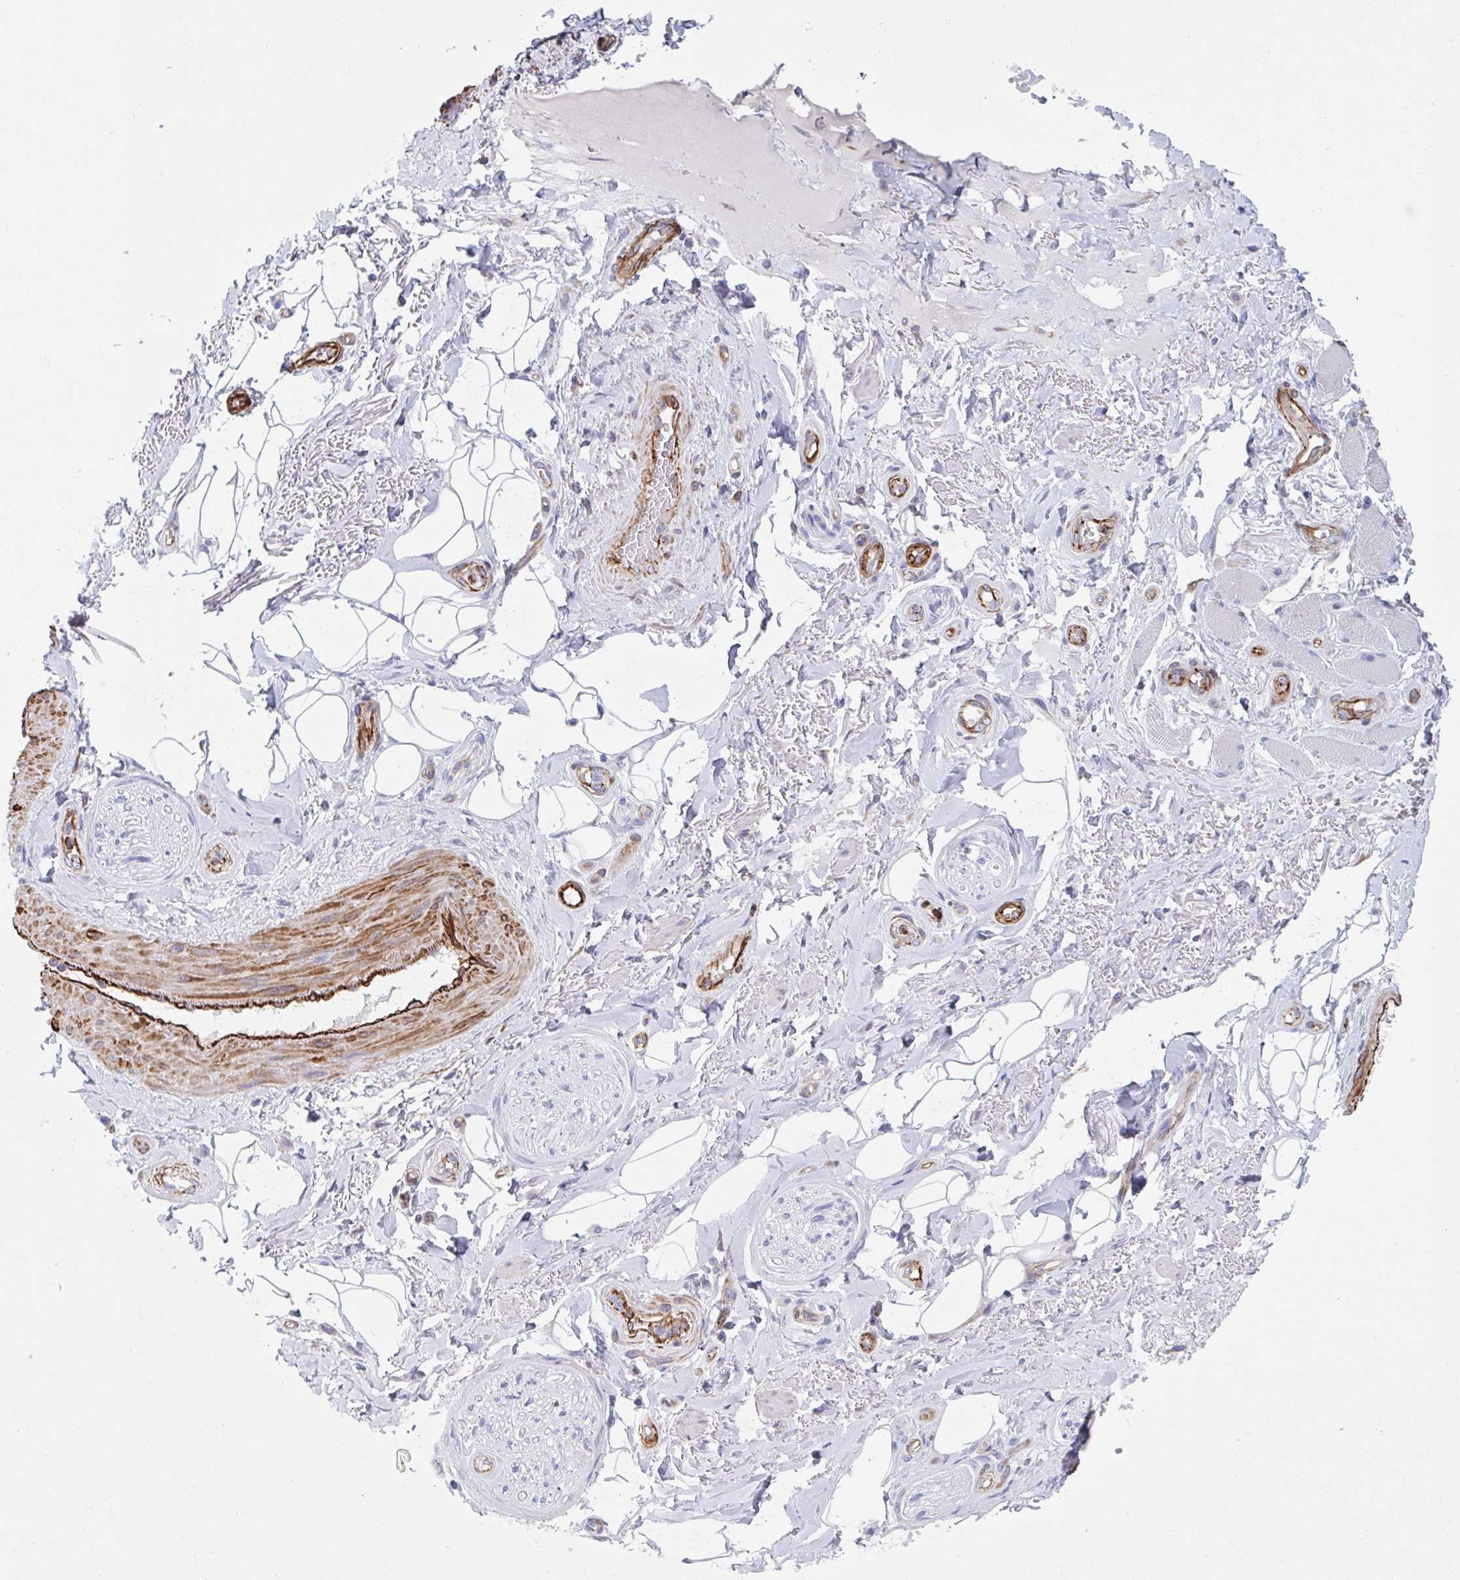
{"staining": {"intensity": "negative", "quantity": "none", "location": "none"}, "tissue": "adipose tissue", "cell_type": "Adipocytes", "image_type": "normal", "snomed": [{"axis": "morphology", "description": "Normal tissue, NOS"}, {"axis": "topography", "description": "Anal"}, {"axis": "topography", "description": "Peripheral nerve tissue"}], "caption": "The photomicrograph demonstrates no significant expression in adipocytes of adipose tissue. The staining is performed using DAB (3,3'-diaminobenzidine) brown chromogen with nuclei counter-stained in using hematoxylin.", "gene": "KLC3", "patient": {"sex": "male", "age": 53}}